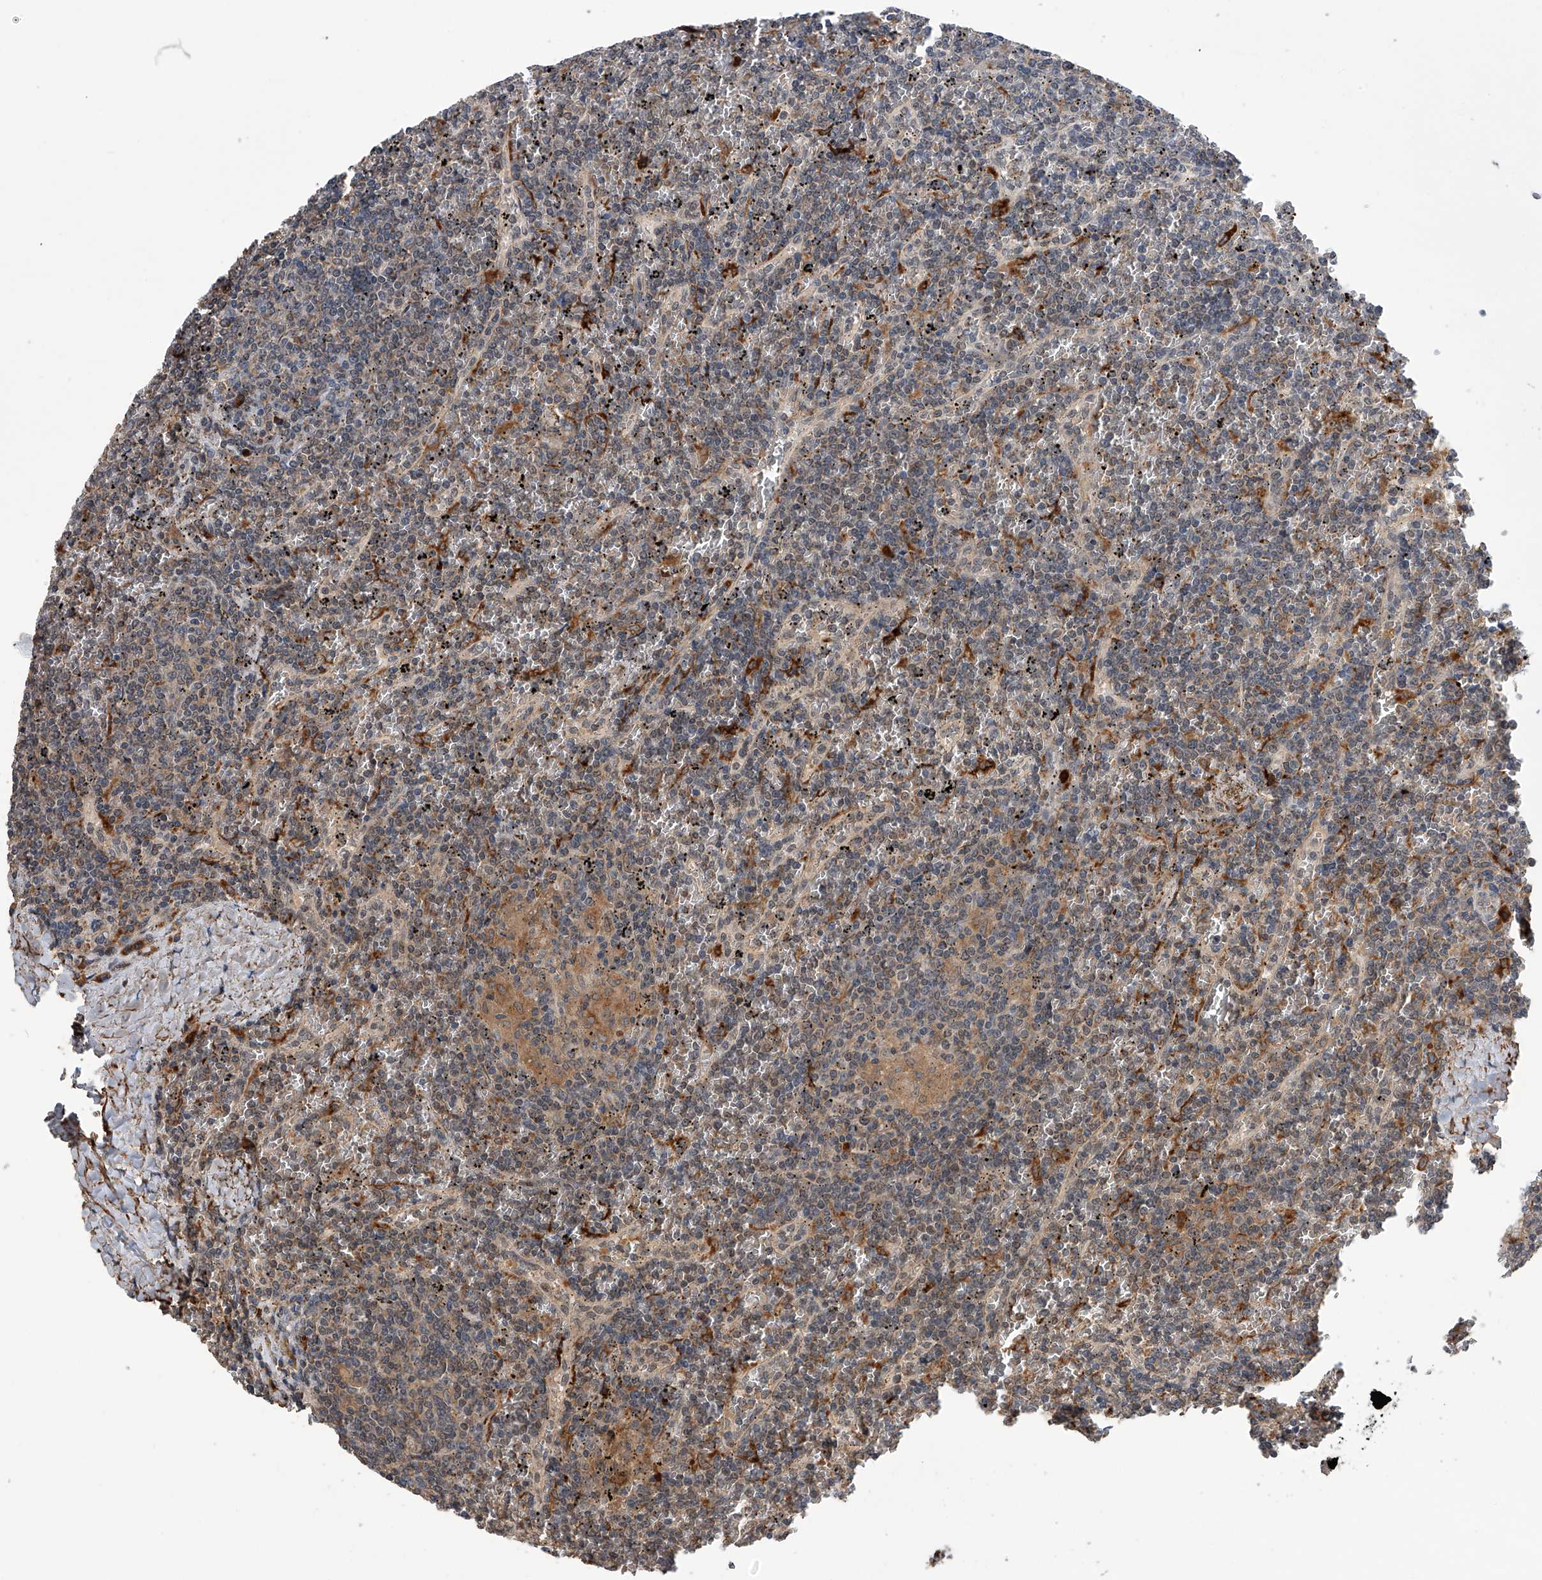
{"staining": {"intensity": "weak", "quantity": "<25%", "location": "cytoplasmic/membranous"}, "tissue": "lymphoma", "cell_type": "Tumor cells", "image_type": "cancer", "snomed": [{"axis": "morphology", "description": "Malignant lymphoma, non-Hodgkin's type, Low grade"}, {"axis": "topography", "description": "Spleen"}], "caption": "There is no significant staining in tumor cells of lymphoma.", "gene": "SPOCK1", "patient": {"sex": "female", "age": 19}}